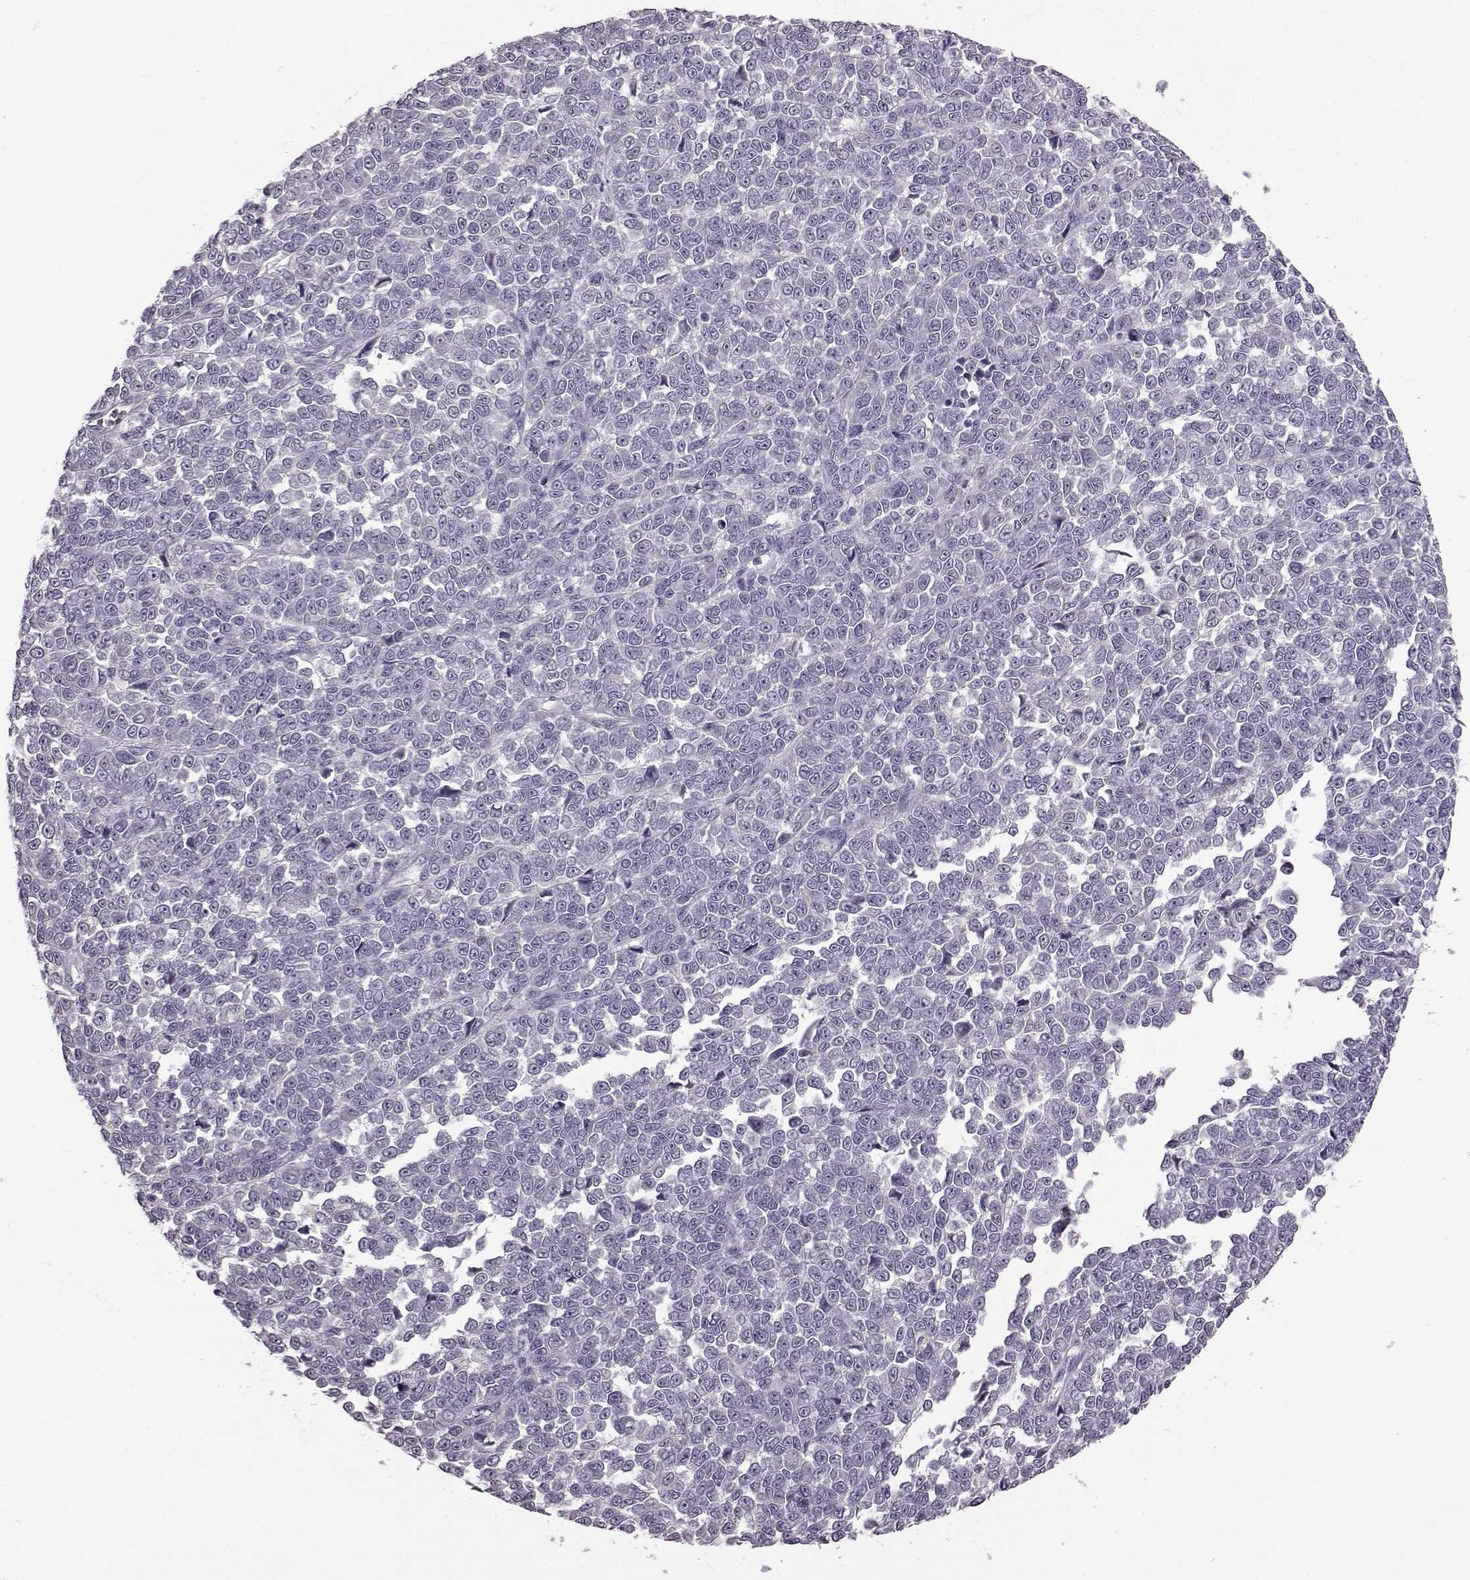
{"staining": {"intensity": "negative", "quantity": "none", "location": "none"}, "tissue": "melanoma", "cell_type": "Tumor cells", "image_type": "cancer", "snomed": [{"axis": "morphology", "description": "Malignant melanoma, NOS"}, {"axis": "topography", "description": "Skin"}], "caption": "Human malignant melanoma stained for a protein using immunohistochemistry displays no staining in tumor cells.", "gene": "SLCO3A1", "patient": {"sex": "female", "age": 95}}